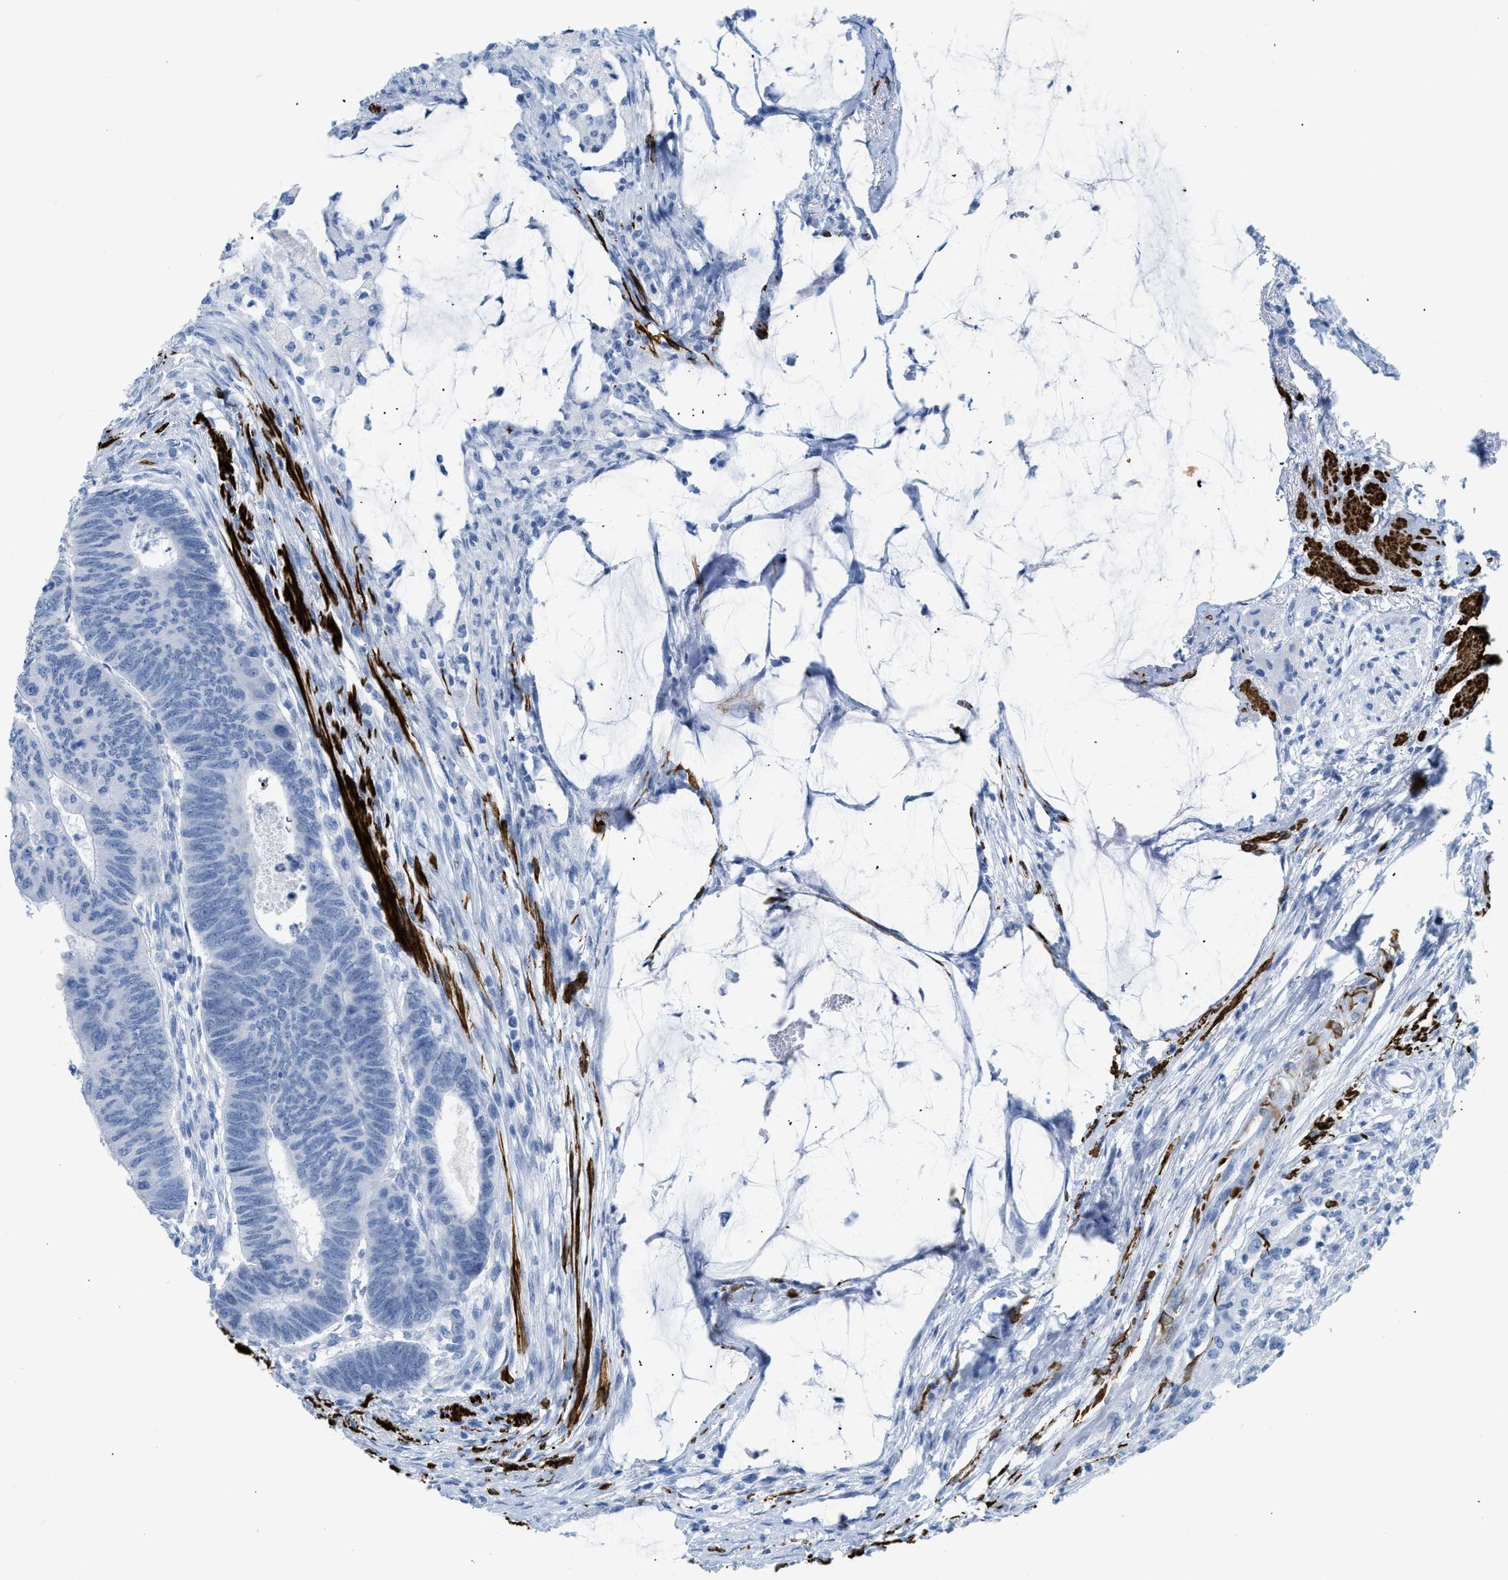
{"staining": {"intensity": "negative", "quantity": "none", "location": "none"}, "tissue": "colorectal cancer", "cell_type": "Tumor cells", "image_type": "cancer", "snomed": [{"axis": "morphology", "description": "Normal tissue, NOS"}, {"axis": "morphology", "description": "Adenocarcinoma, NOS"}, {"axis": "topography", "description": "Rectum"}, {"axis": "topography", "description": "Peripheral nerve tissue"}], "caption": "Human colorectal adenocarcinoma stained for a protein using immunohistochemistry (IHC) reveals no staining in tumor cells.", "gene": "DES", "patient": {"sex": "male", "age": 92}}